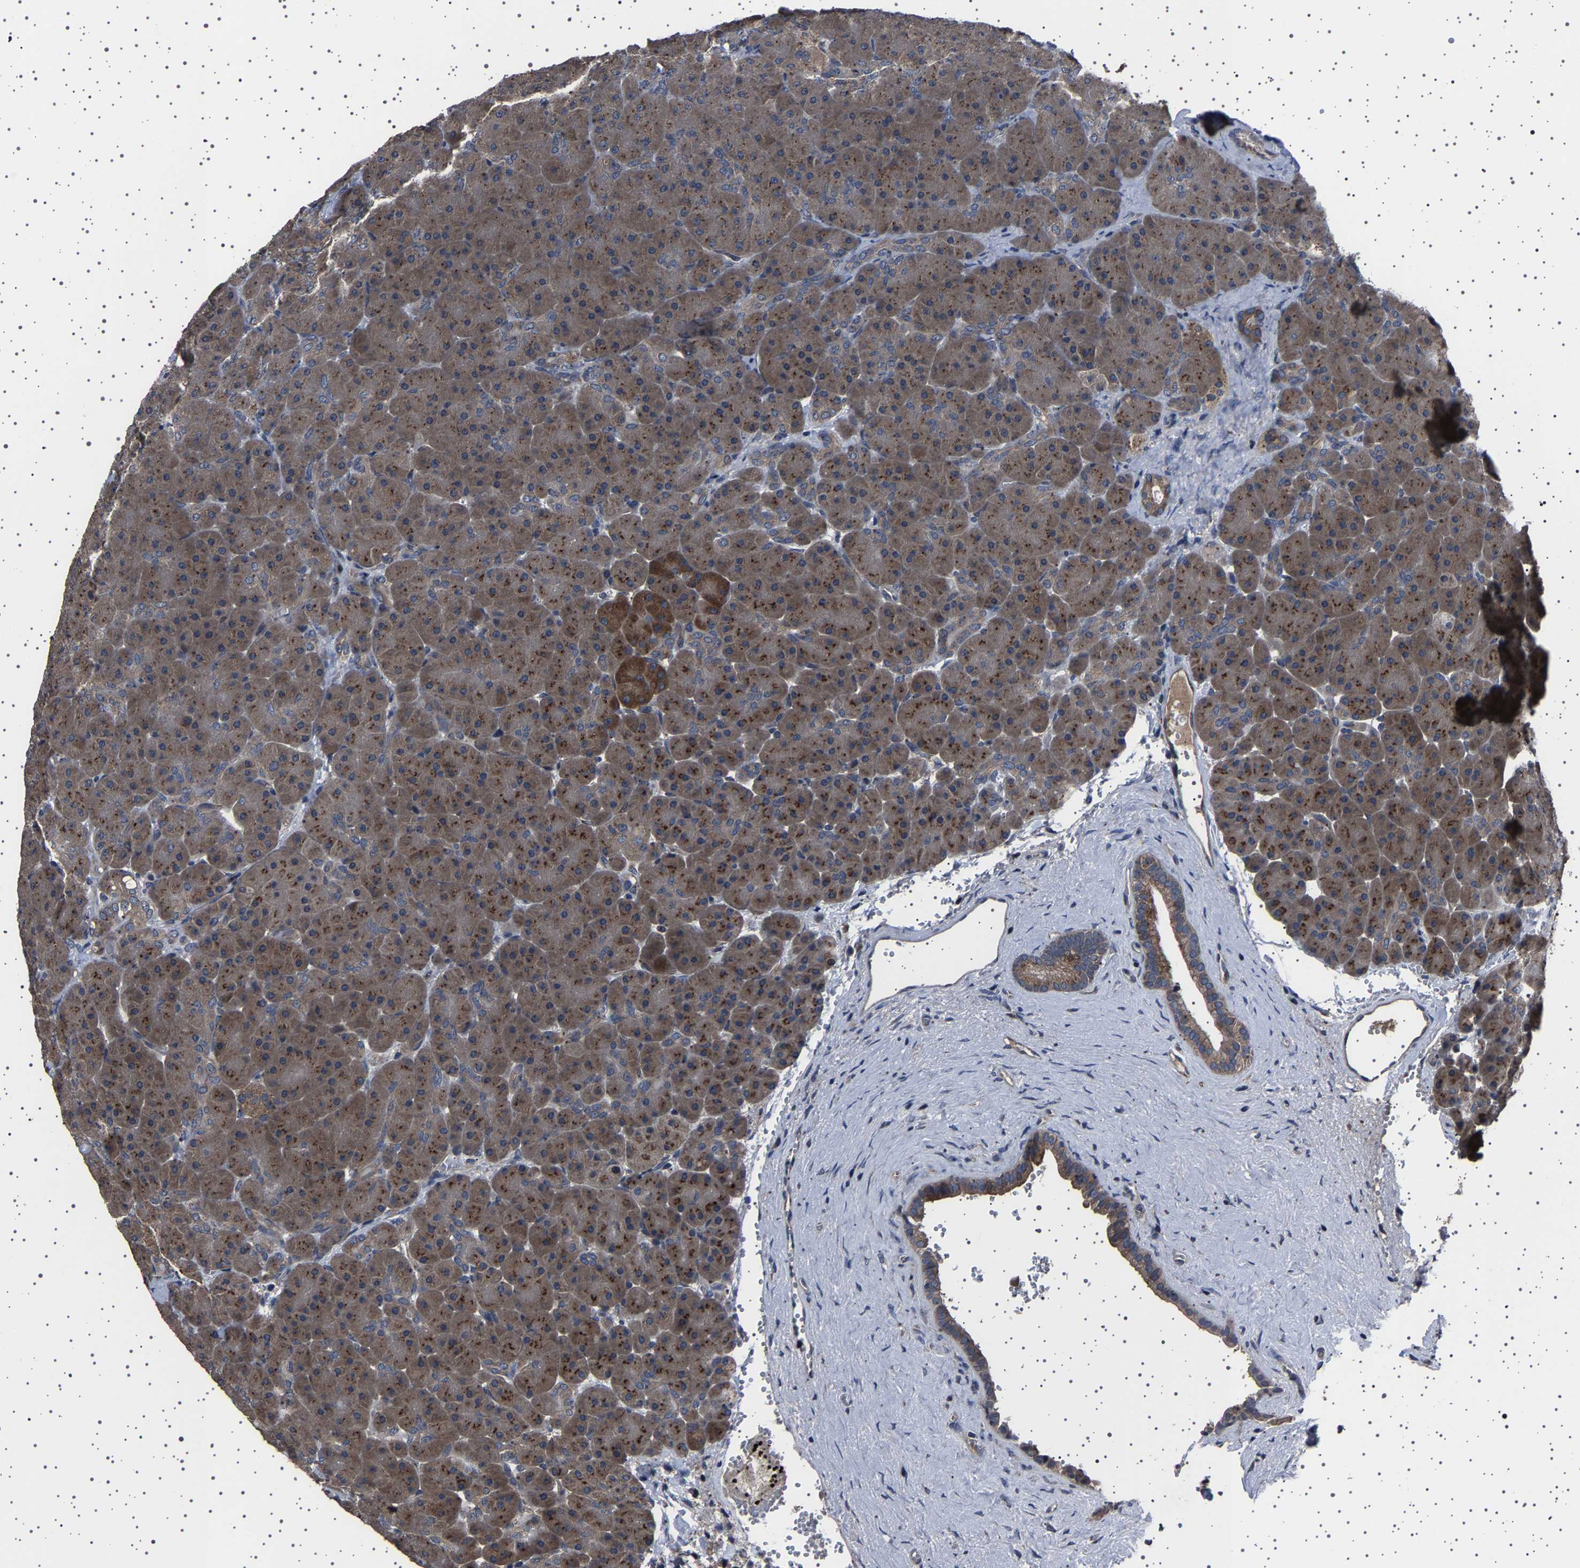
{"staining": {"intensity": "moderate", "quantity": "<25%", "location": "cytoplasmic/membranous"}, "tissue": "pancreas", "cell_type": "Exocrine glandular cells", "image_type": "normal", "snomed": [{"axis": "morphology", "description": "Normal tissue, NOS"}, {"axis": "topography", "description": "Pancreas"}], "caption": "Protein staining exhibits moderate cytoplasmic/membranous positivity in approximately <25% of exocrine glandular cells in normal pancreas.", "gene": "NCKAP1", "patient": {"sex": "male", "age": 66}}